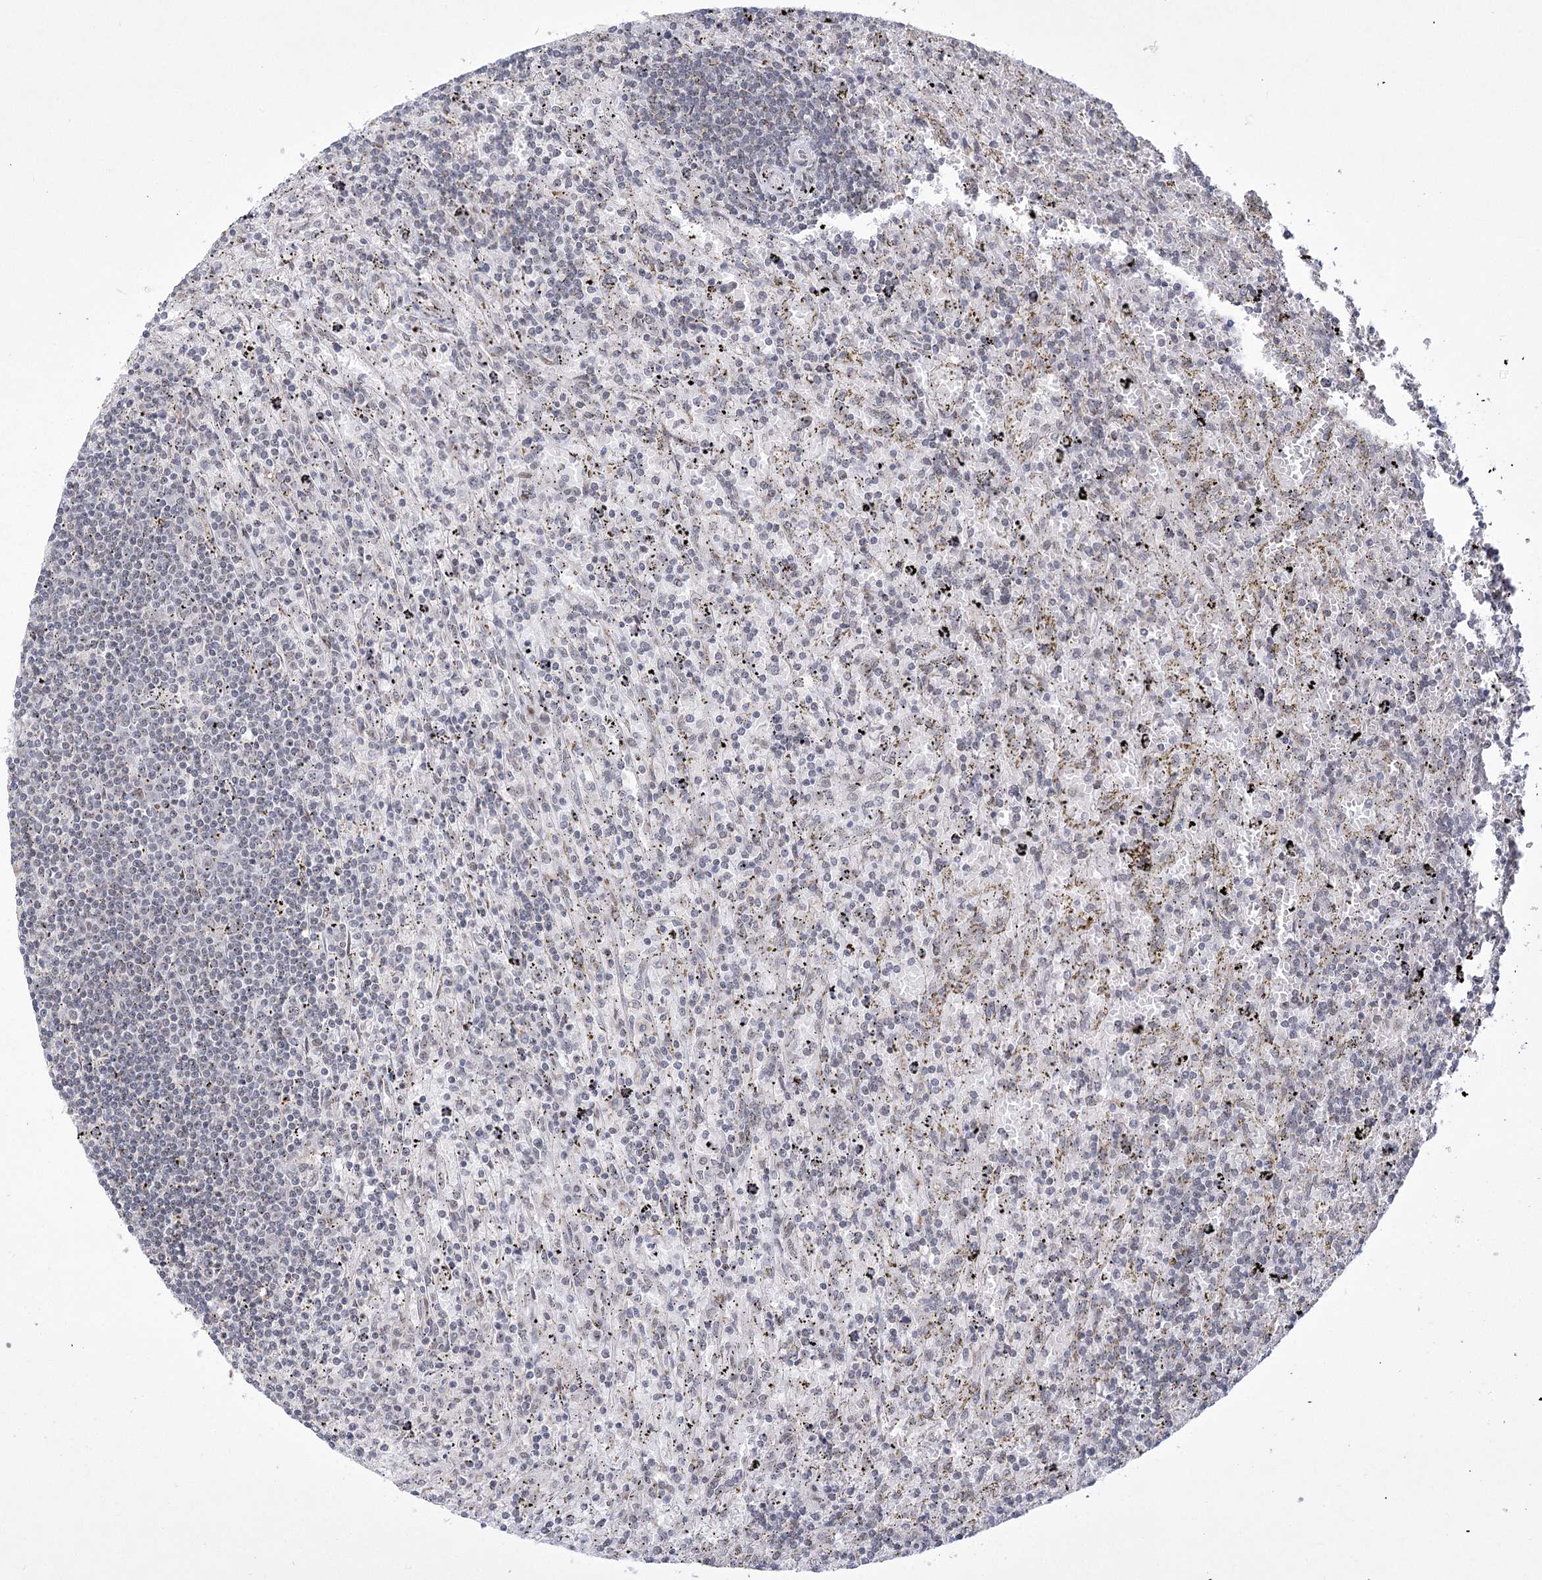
{"staining": {"intensity": "negative", "quantity": "none", "location": "none"}, "tissue": "lymphoma", "cell_type": "Tumor cells", "image_type": "cancer", "snomed": [{"axis": "morphology", "description": "Malignant lymphoma, non-Hodgkin's type, Low grade"}, {"axis": "topography", "description": "Spleen"}], "caption": "This micrograph is of lymphoma stained with immunohistochemistry (IHC) to label a protein in brown with the nuclei are counter-stained blue. There is no positivity in tumor cells.", "gene": "CIB4", "patient": {"sex": "male", "age": 76}}